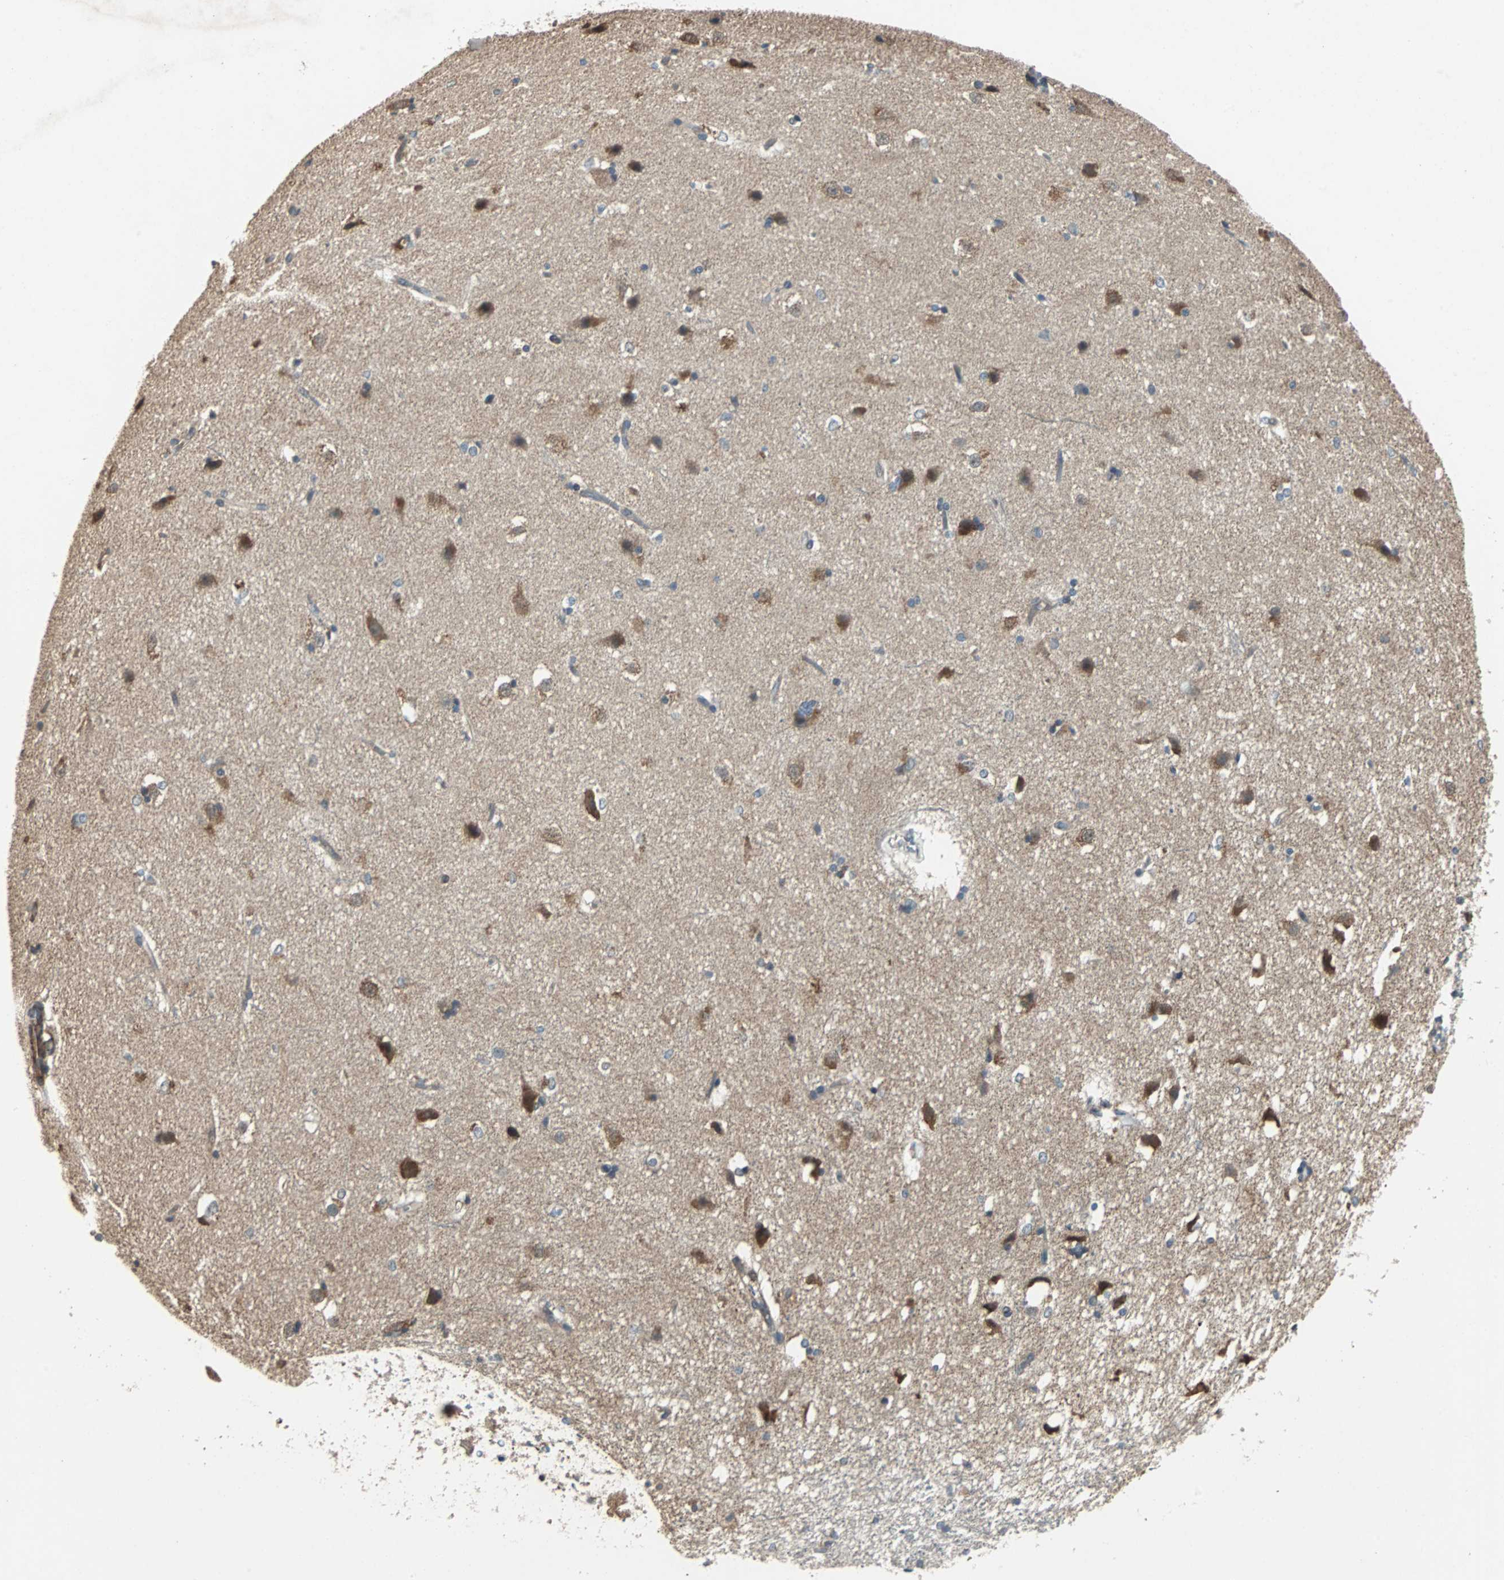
{"staining": {"intensity": "moderate", "quantity": "25%-75%", "location": "cytoplasmic/membranous"}, "tissue": "caudate", "cell_type": "Glial cells", "image_type": "normal", "snomed": [{"axis": "morphology", "description": "Normal tissue, NOS"}, {"axis": "topography", "description": "Lateral ventricle wall"}], "caption": "Immunohistochemical staining of benign human caudate reveals 25%-75% levels of moderate cytoplasmic/membranous protein staining in about 25%-75% of glial cells. The staining was performed using DAB (3,3'-diaminobenzidine), with brown indicating positive protein expression. Nuclei are stained blue with hematoxylin.", "gene": "CHP1", "patient": {"sex": "female", "age": 19}}